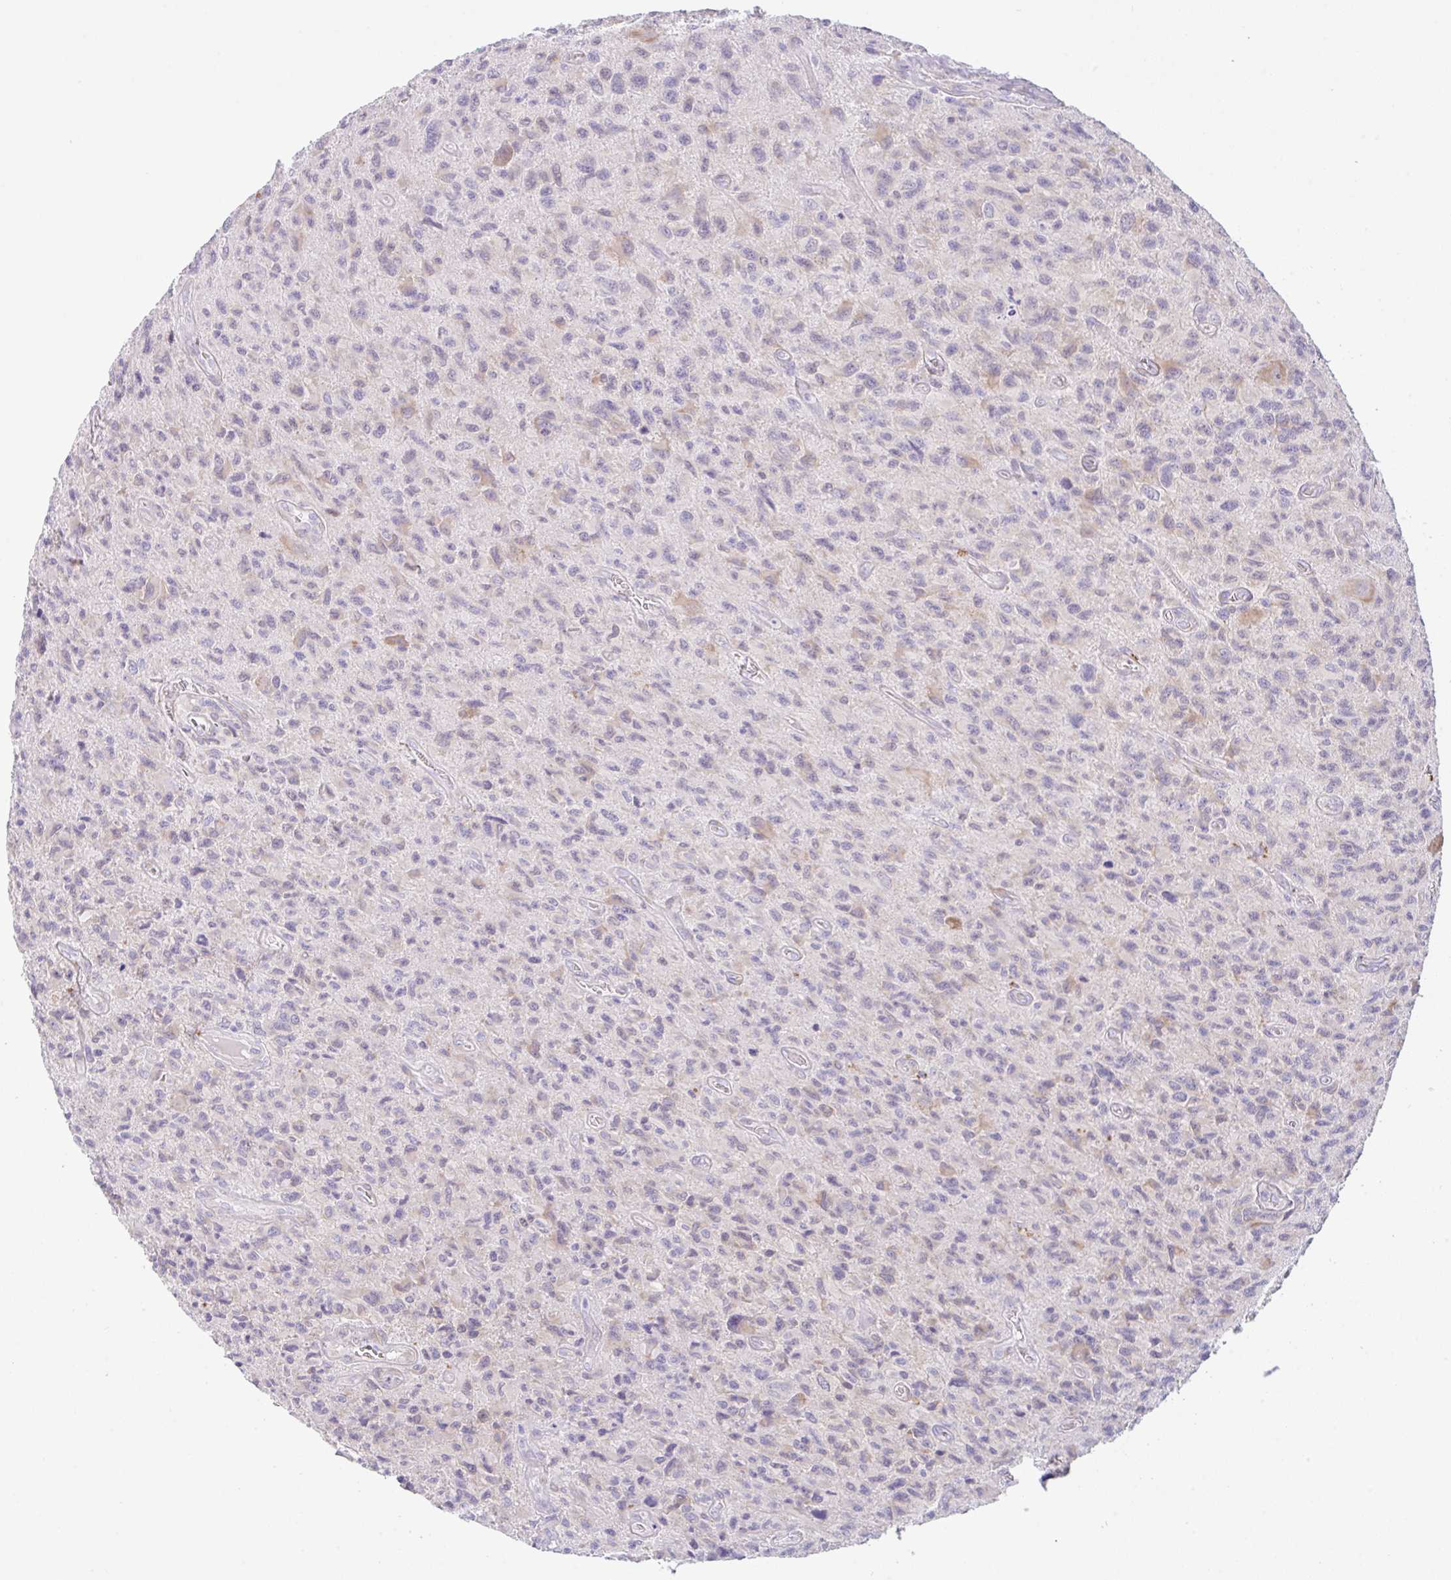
{"staining": {"intensity": "negative", "quantity": "none", "location": "none"}, "tissue": "glioma", "cell_type": "Tumor cells", "image_type": "cancer", "snomed": [{"axis": "morphology", "description": "Glioma, malignant, High grade"}, {"axis": "topography", "description": "Brain"}], "caption": "Immunohistochemistry of human glioma reveals no positivity in tumor cells. (DAB IHC with hematoxylin counter stain).", "gene": "TRAF4", "patient": {"sex": "male", "age": 76}}